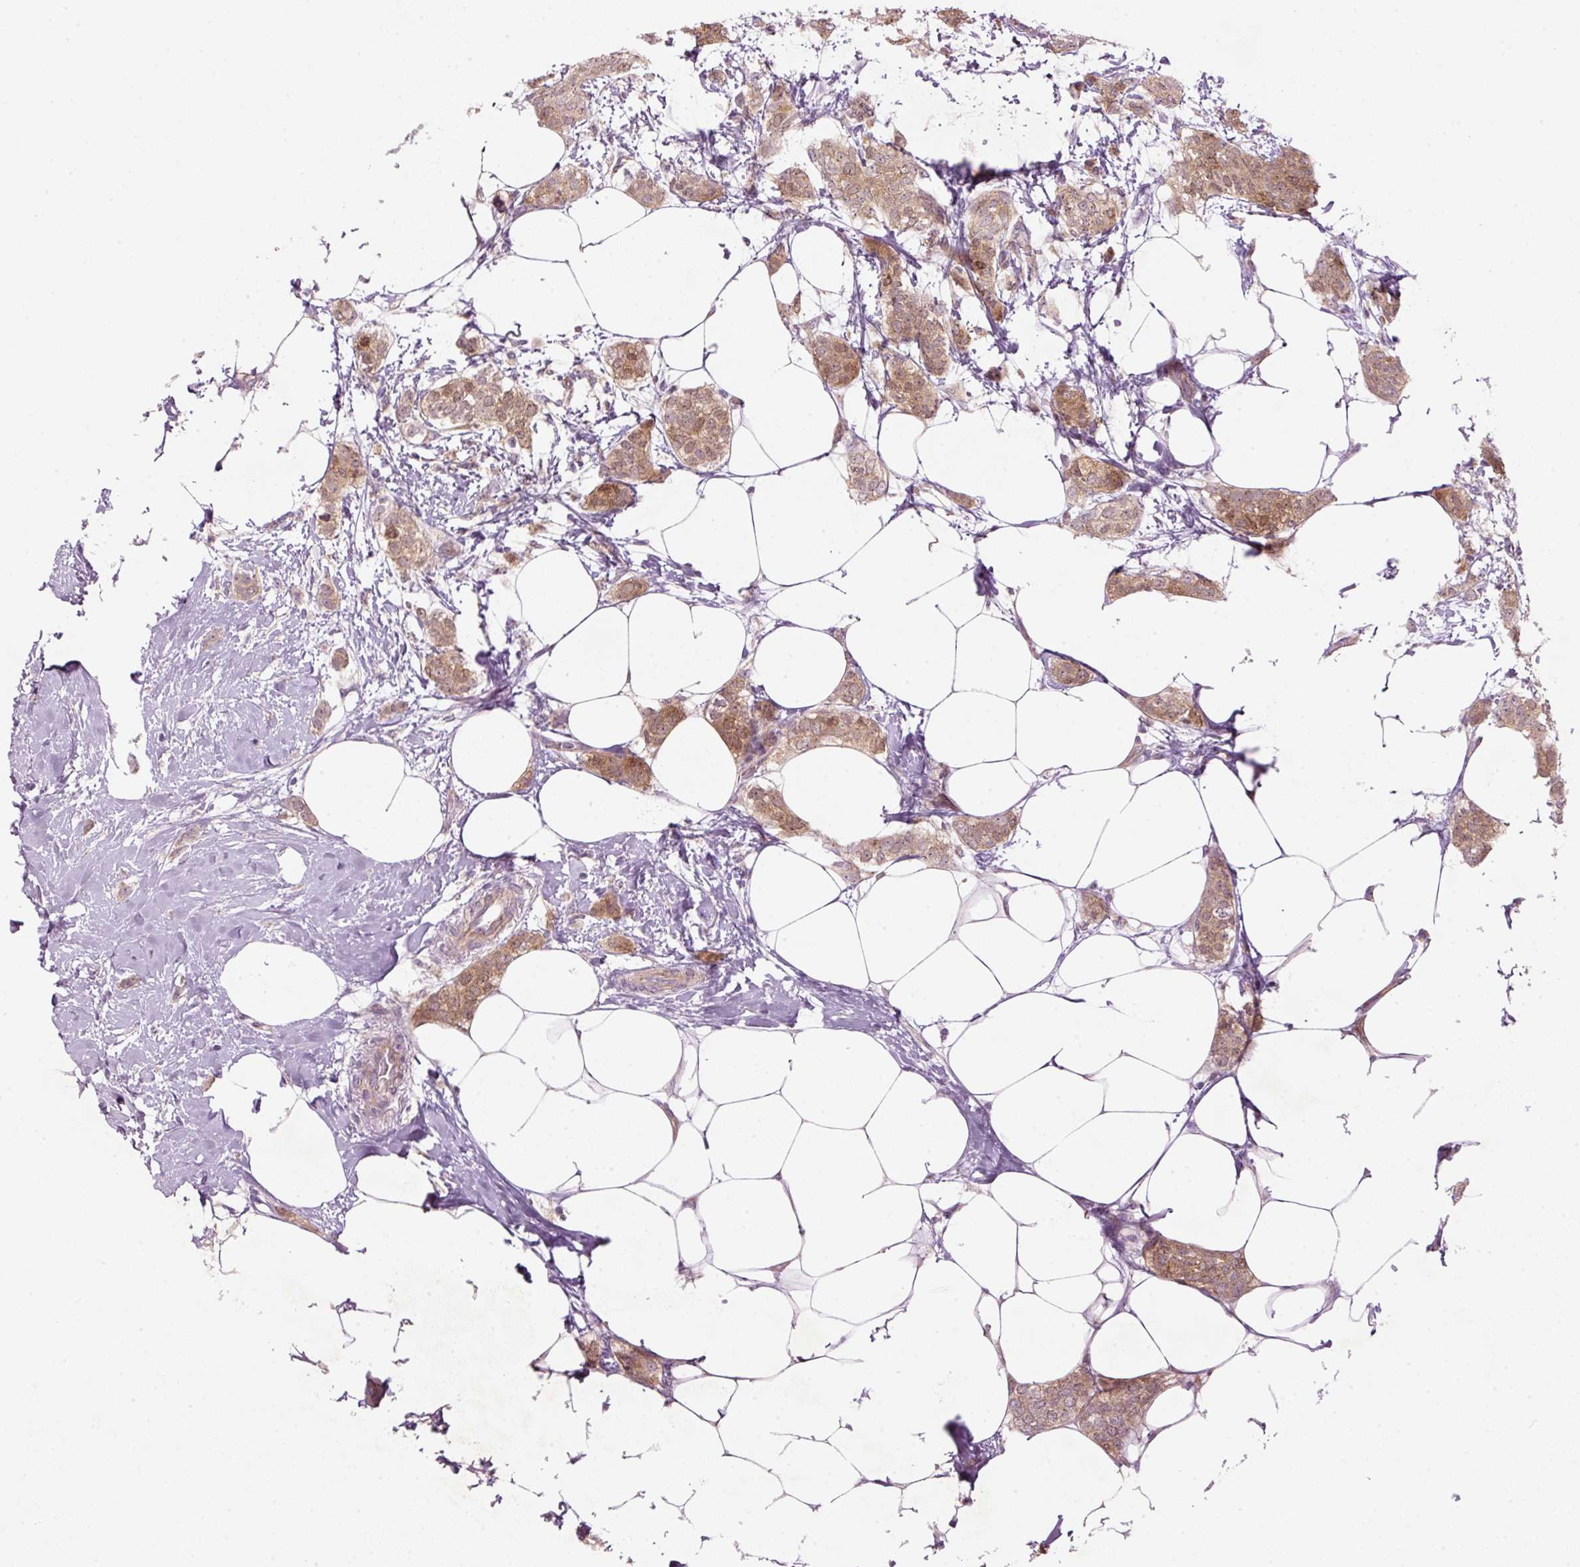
{"staining": {"intensity": "moderate", "quantity": ">75%", "location": "cytoplasmic/membranous"}, "tissue": "breast cancer", "cell_type": "Tumor cells", "image_type": "cancer", "snomed": [{"axis": "morphology", "description": "Duct carcinoma"}, {"axis": "topography", "description": "Breast"}], "caption": "This histopathology image shows IHC staining of breast cancer (infiltrating ductal carcinoma), with medium moderate cytoplasmic/membranous expression in approximately >75% of tumor cells.", "gene": "MZT2B", "patient": {"sex": "female", "age": 72}}